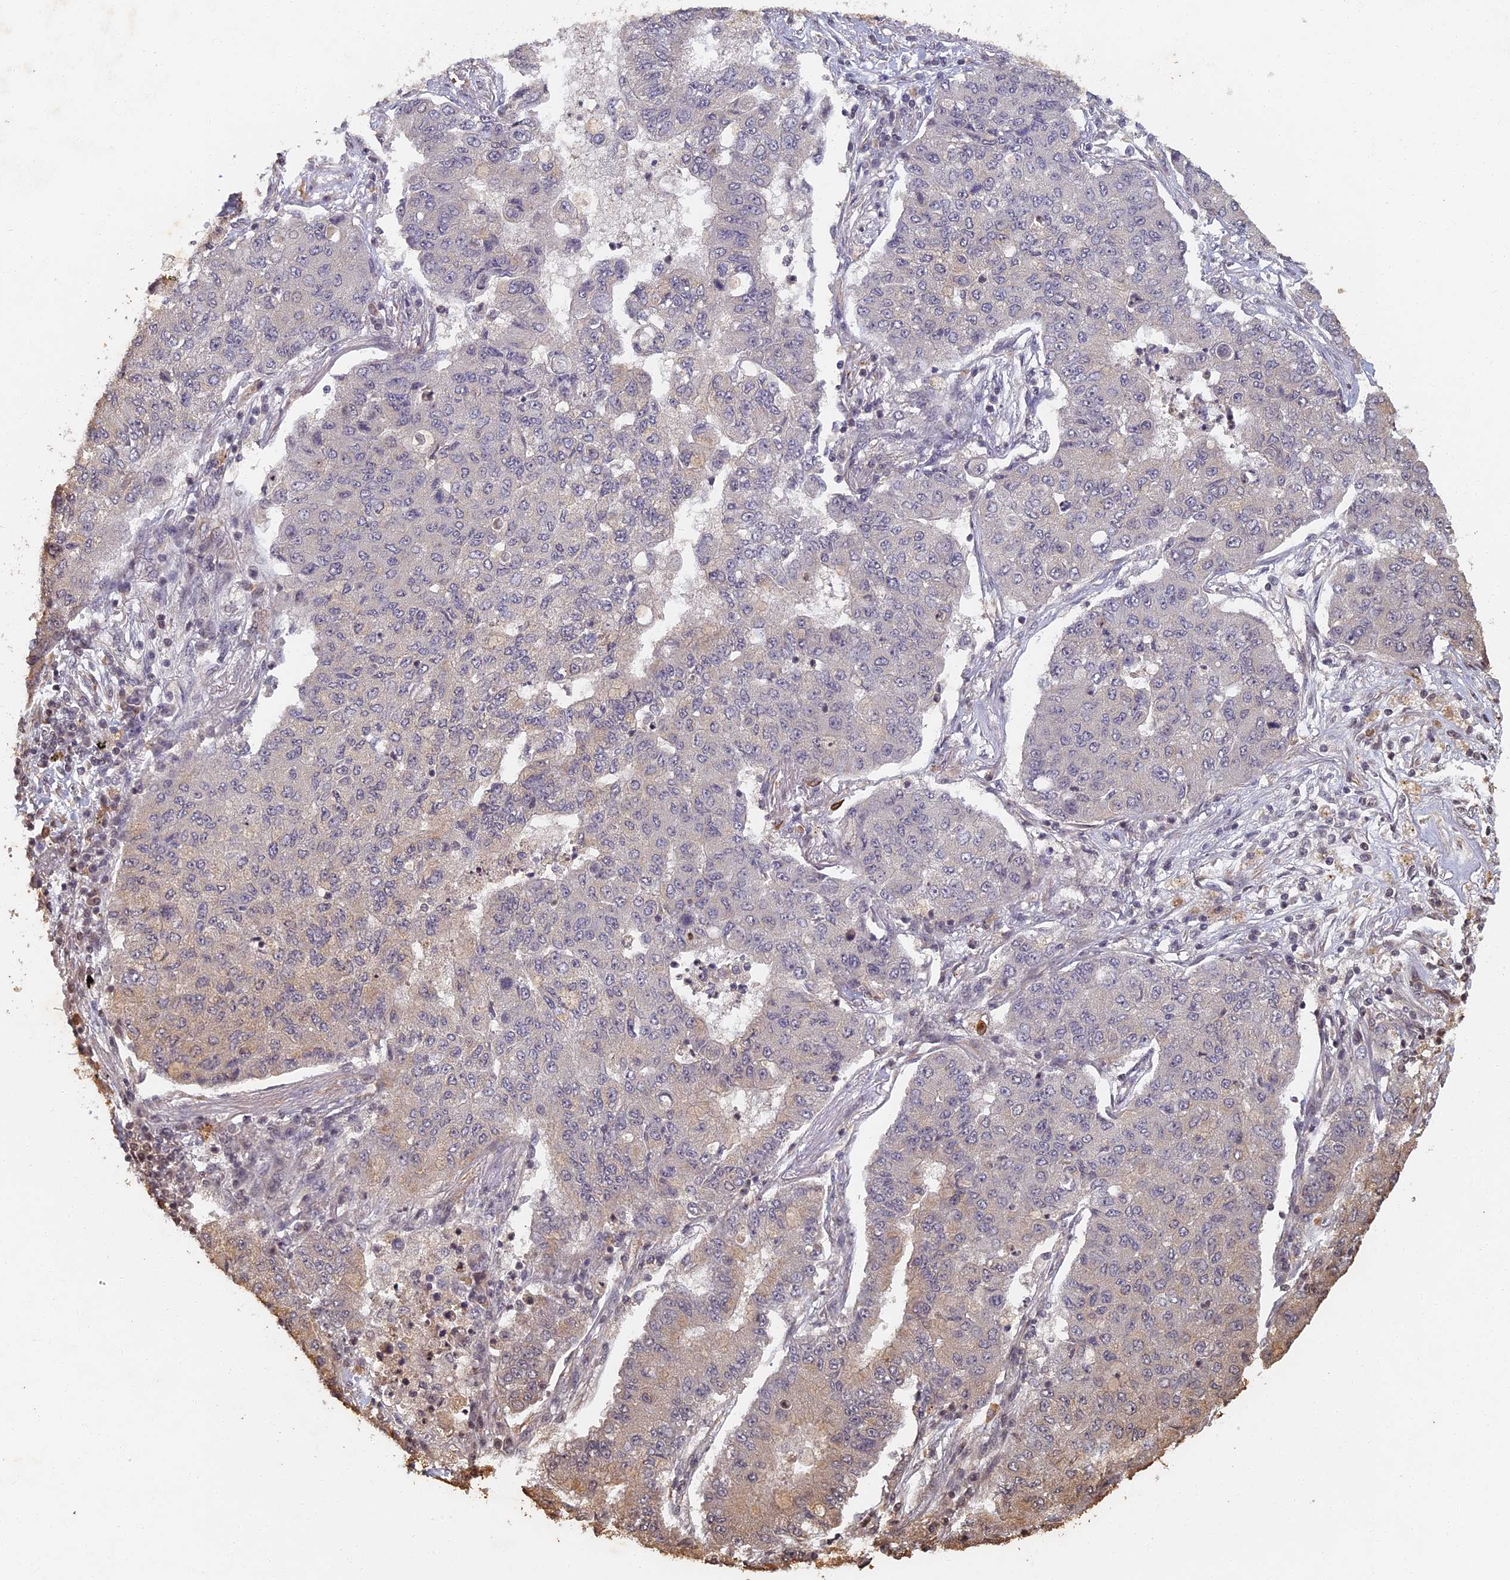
{"staining": {"intensity": "negative", "quantity": "none", "location": "none"}, "tissue": "lung cancer", "cell_type": "Tumor cells", "image_type": "cancer", "snomed": [{"axis": "morphology", "description": "Squamous cell carcinoma, NOS"}, {"axis": "topography", "description": "Lung"}], "caption": "DAB immunohistochemical staining of human lung squamous cell carcinoma demonstrates no significant expression in tumor cells. (Immunohistochemistry, brightfield microscopy, high magnification).", "gene": "ABCB10", "patient": {"sex": "male", "age": 74}}